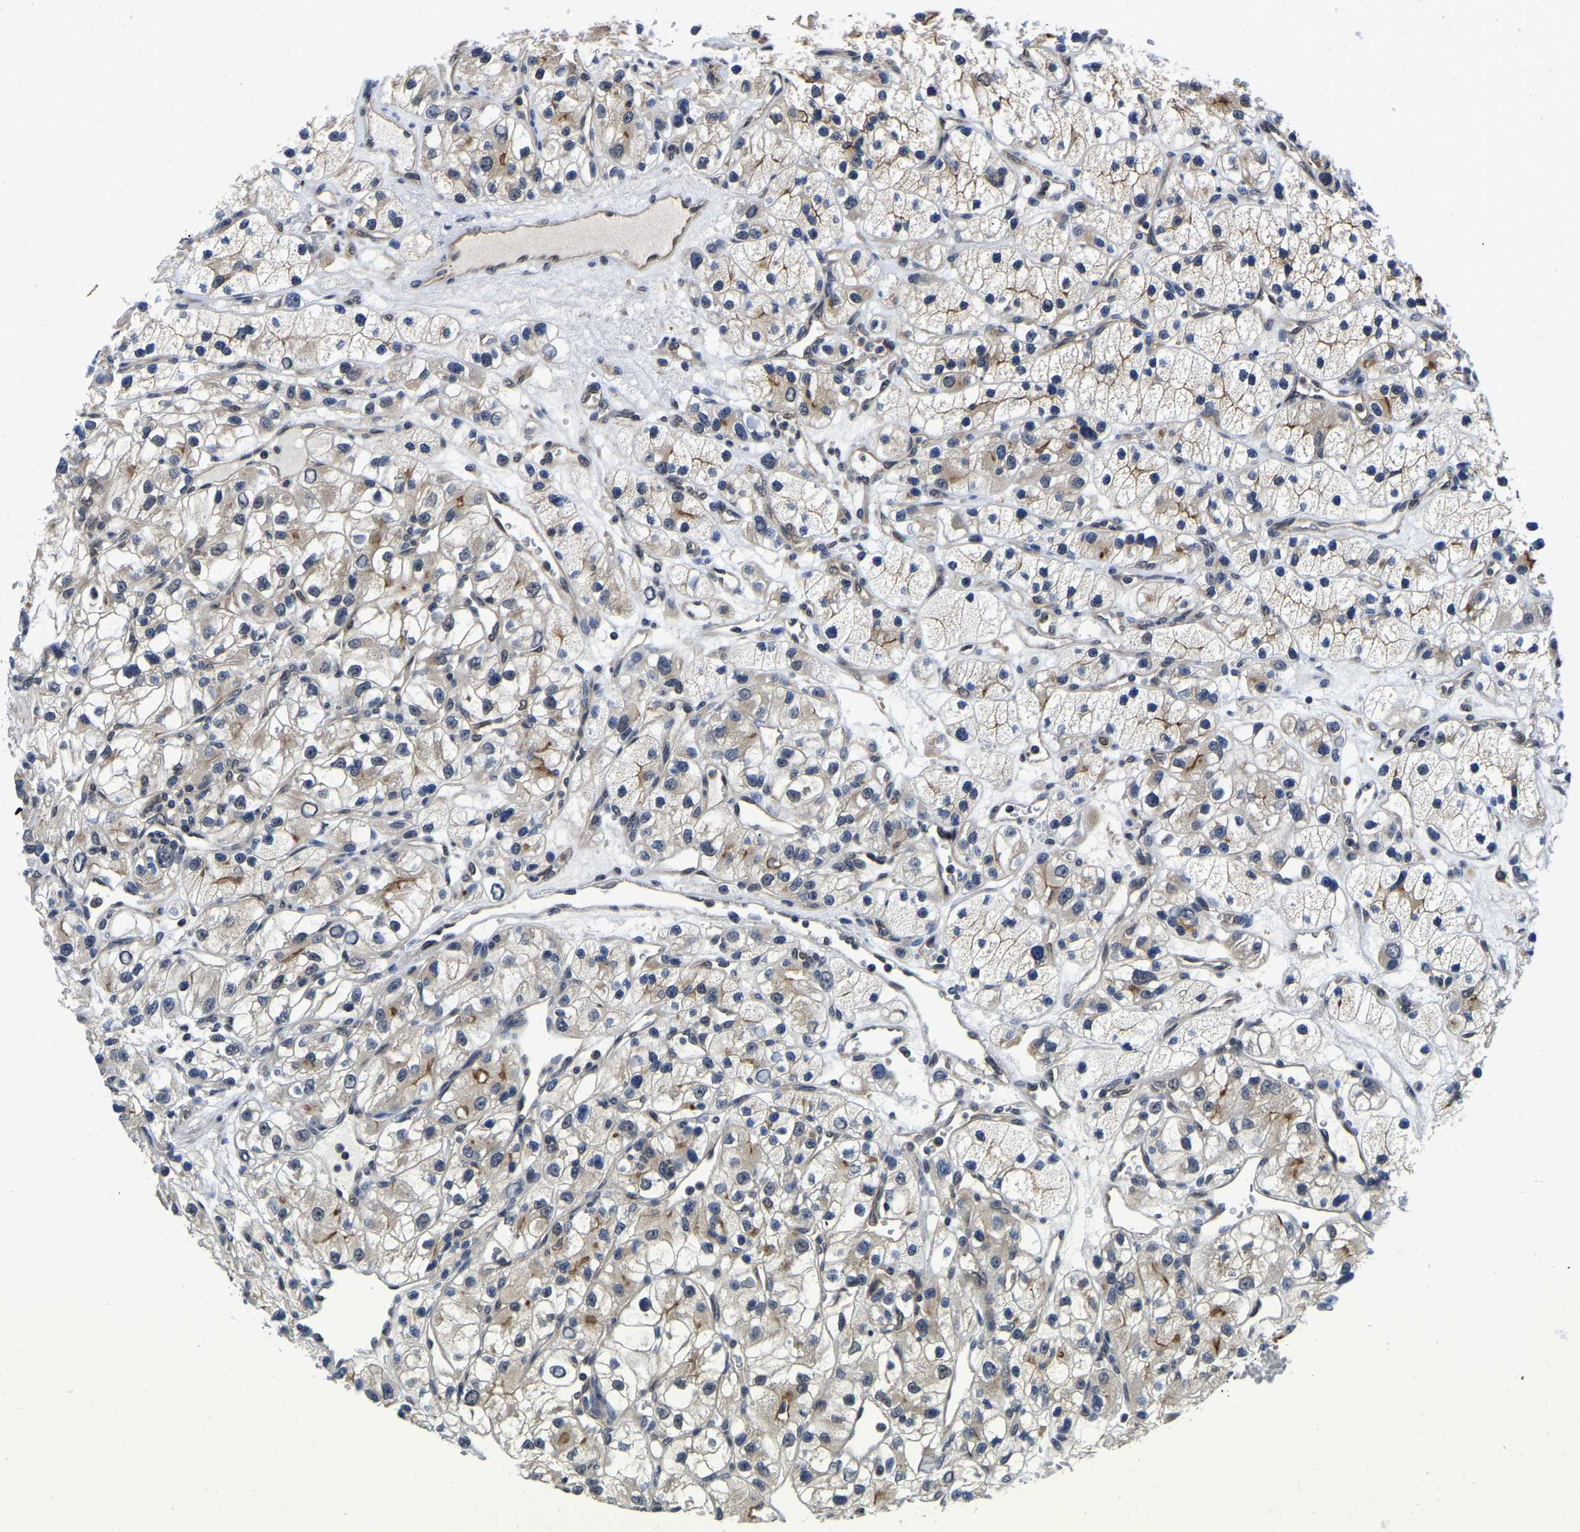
{"staining": {"intensity": "moderate", "quantity": "<25%", "location": "cytoplasmic/membranous"}, "tissue": "renal cancer", "cell_type": "Tumor cells", "image_type": "cancer", "snomed": [{"axis": "morphology", "description": "Adenocarcinoma, NOS"}, {"axis": "topography", "description": "Kidney"}], "caption": "The micrograph exhibits staining of renal cancer (adenocarcinoma), revealing moderate cytoplasmic/membranous protein expression (brown color) within tumor cells. (Stains: DAB in brown, nuclei in blue, Microscopy: brightfield microscopy at high magnification).", "gene": "MCOLN2", "patient": {"sex": "female", "age": 57}}